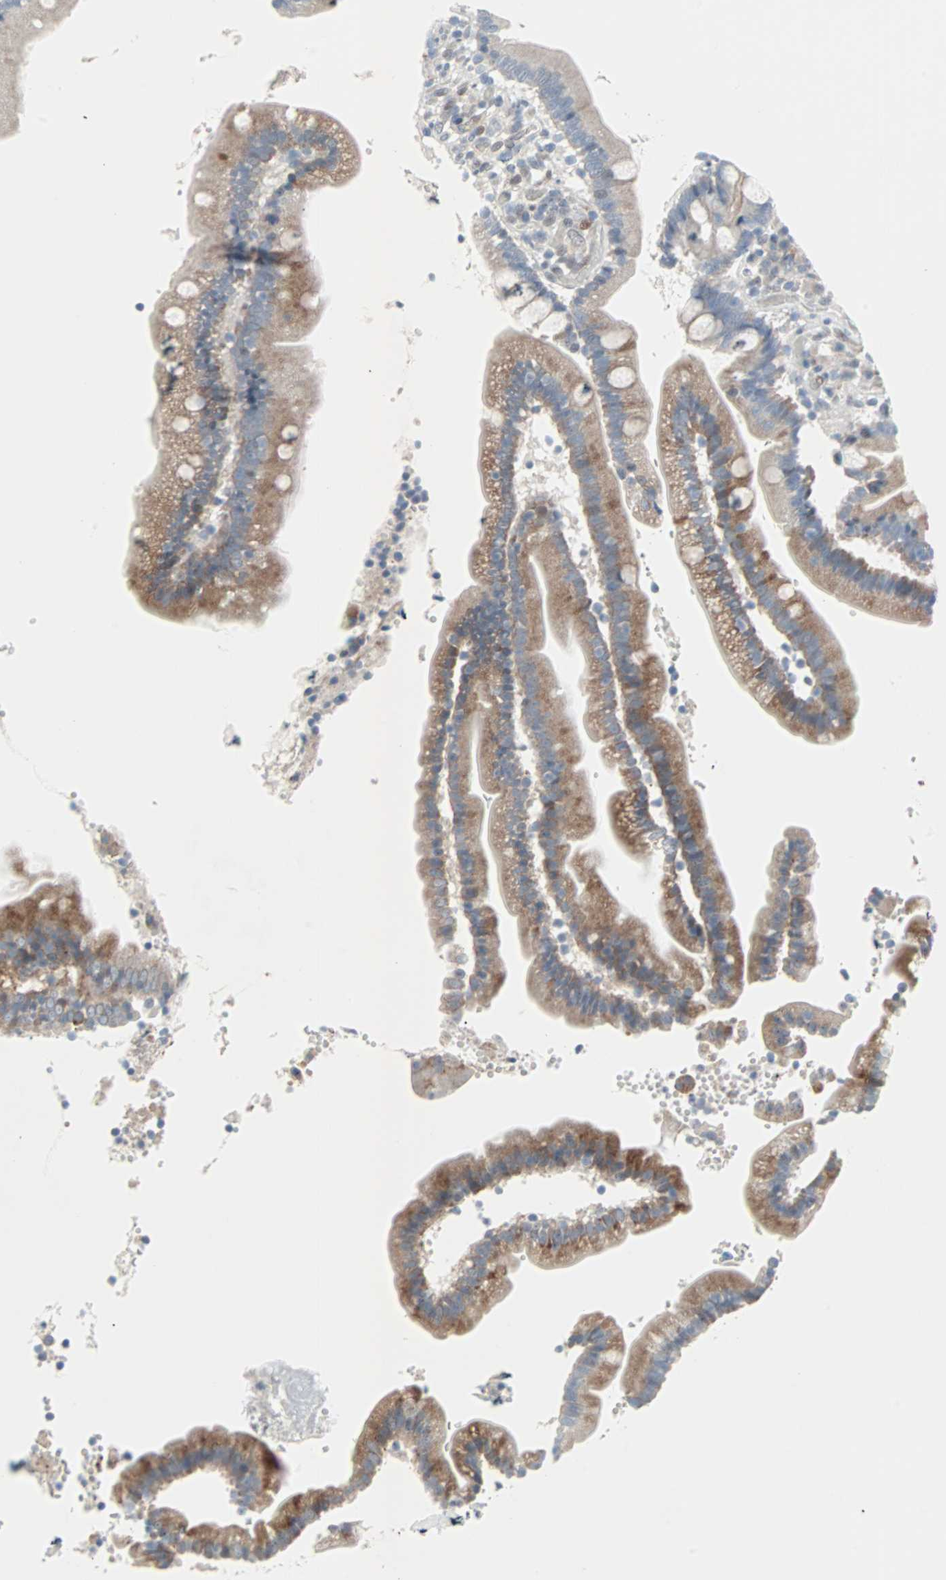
{"staining": {"intensity": "moderate", "quantity": "25%-75%", "location": "cytoplasmic/membranous"}, "tissue": "duodenum", "cell_type": "Glandular cells", "image_type": "normal", "snomed": [{"axis": "morphology", "description": "Normal tissue, NOS"}, {"axis": "topography", "description": "Duodenum"}], "caption": "A high-resolution image shows immunohistochemistry (IHC) staining of normal duodenum, which demonstrates moderate cytoplasmic/membranous staining in about 25%-75% of glandular cells.", "gene": "CAND2", "patient": {"sex": "male", "age": 66}}